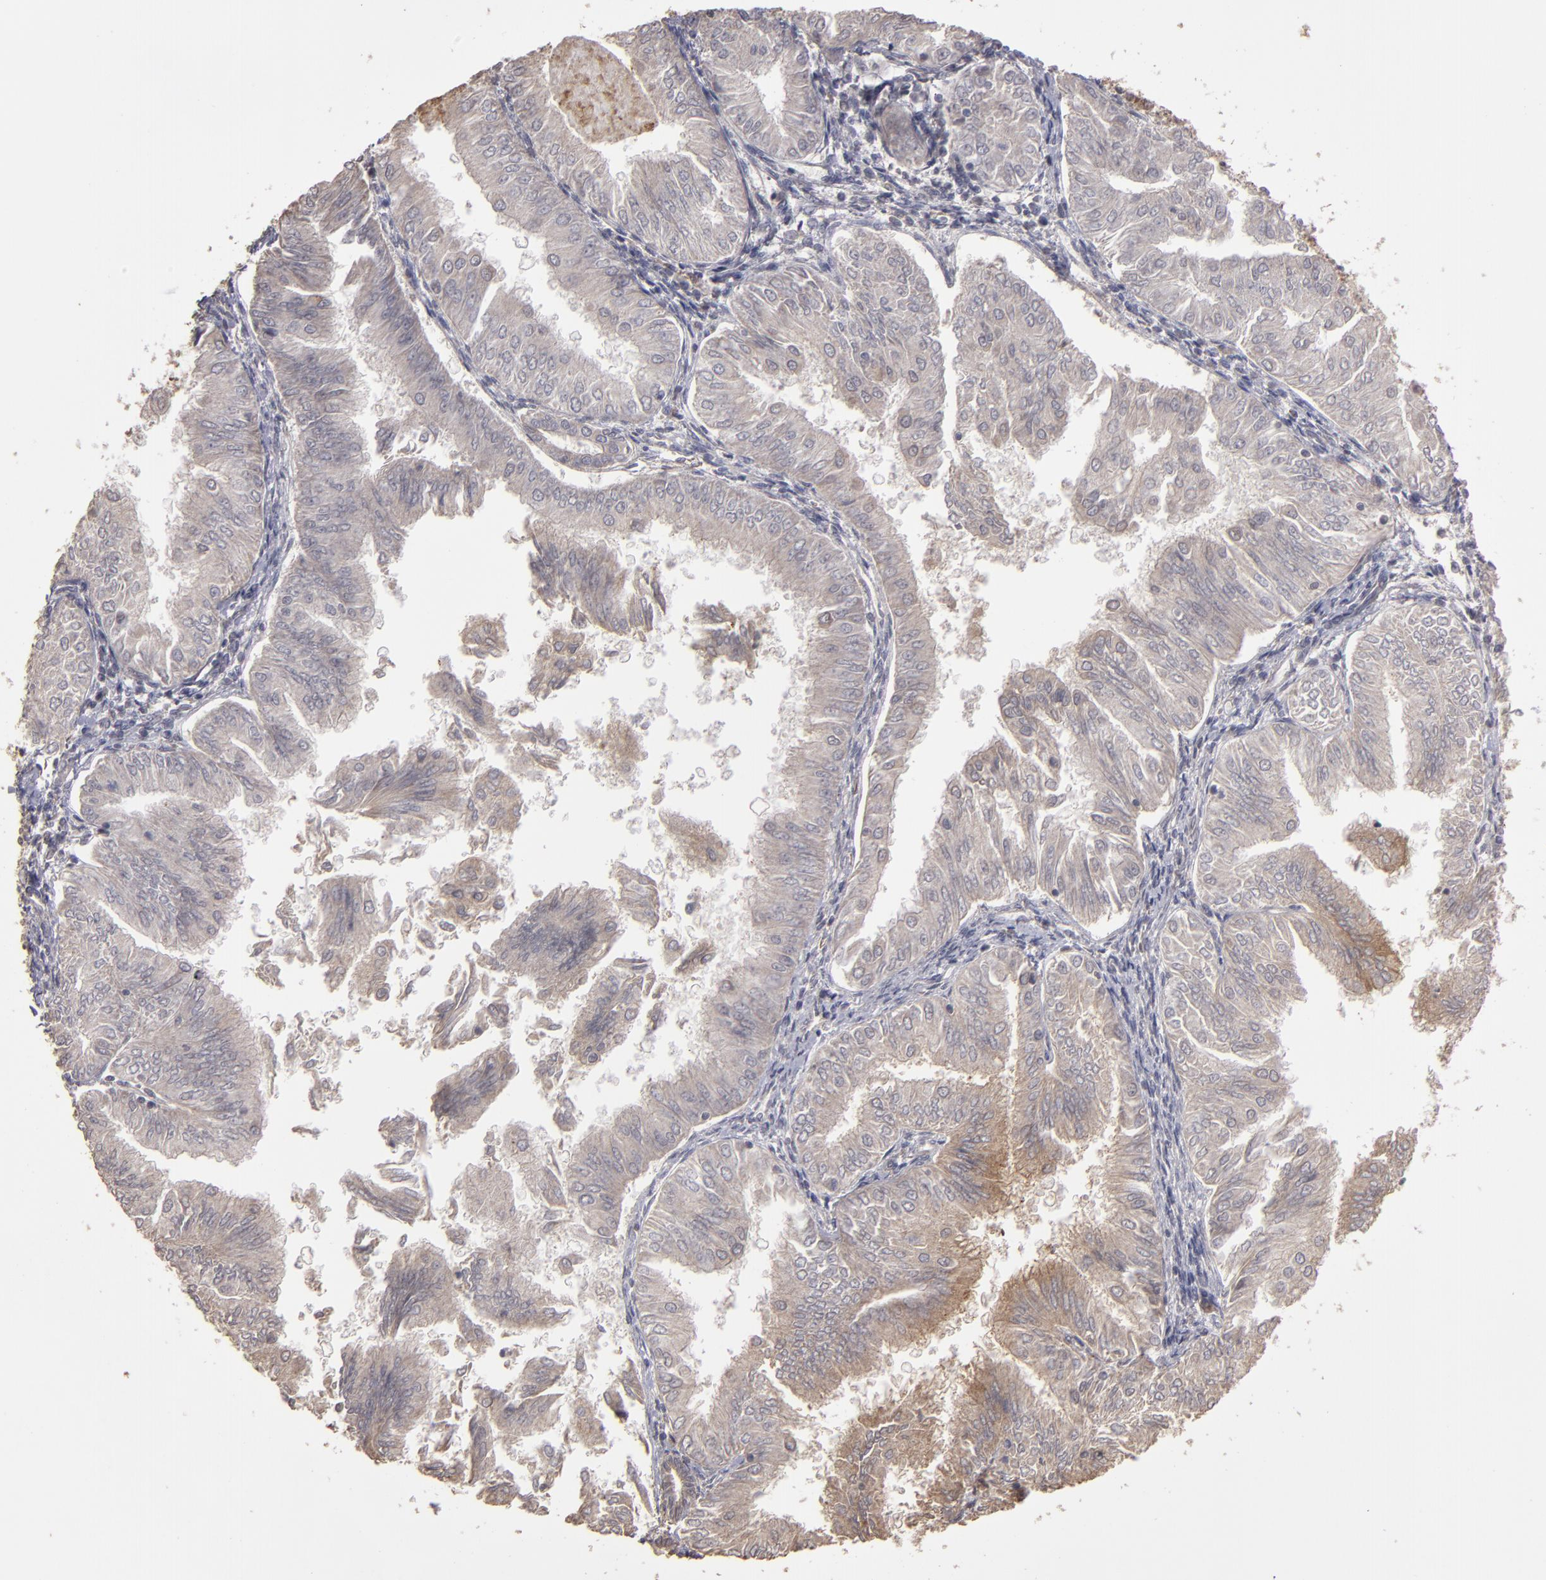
{"staining": {"intensity": "weak", "quantity": ">75%", "location": "cytoplasmic/membranous"}, "tissue": "endometrial cancer", "cell_type": "Tumor cells", "image_type": "cancer", "snomed": [{"axis": "morphology", "description": "Adenocarcinoma, NOS"}, {"axis": "topography", "description": "Endometrium"}], "caption": "Protein expression analysis of human endometrial adenocarcinoma reveals weak cytoplasmic/membranous expression in about >75% of tumor cells.", "gene": "CD55", "patient": {"sex": "female", "age": 53}}